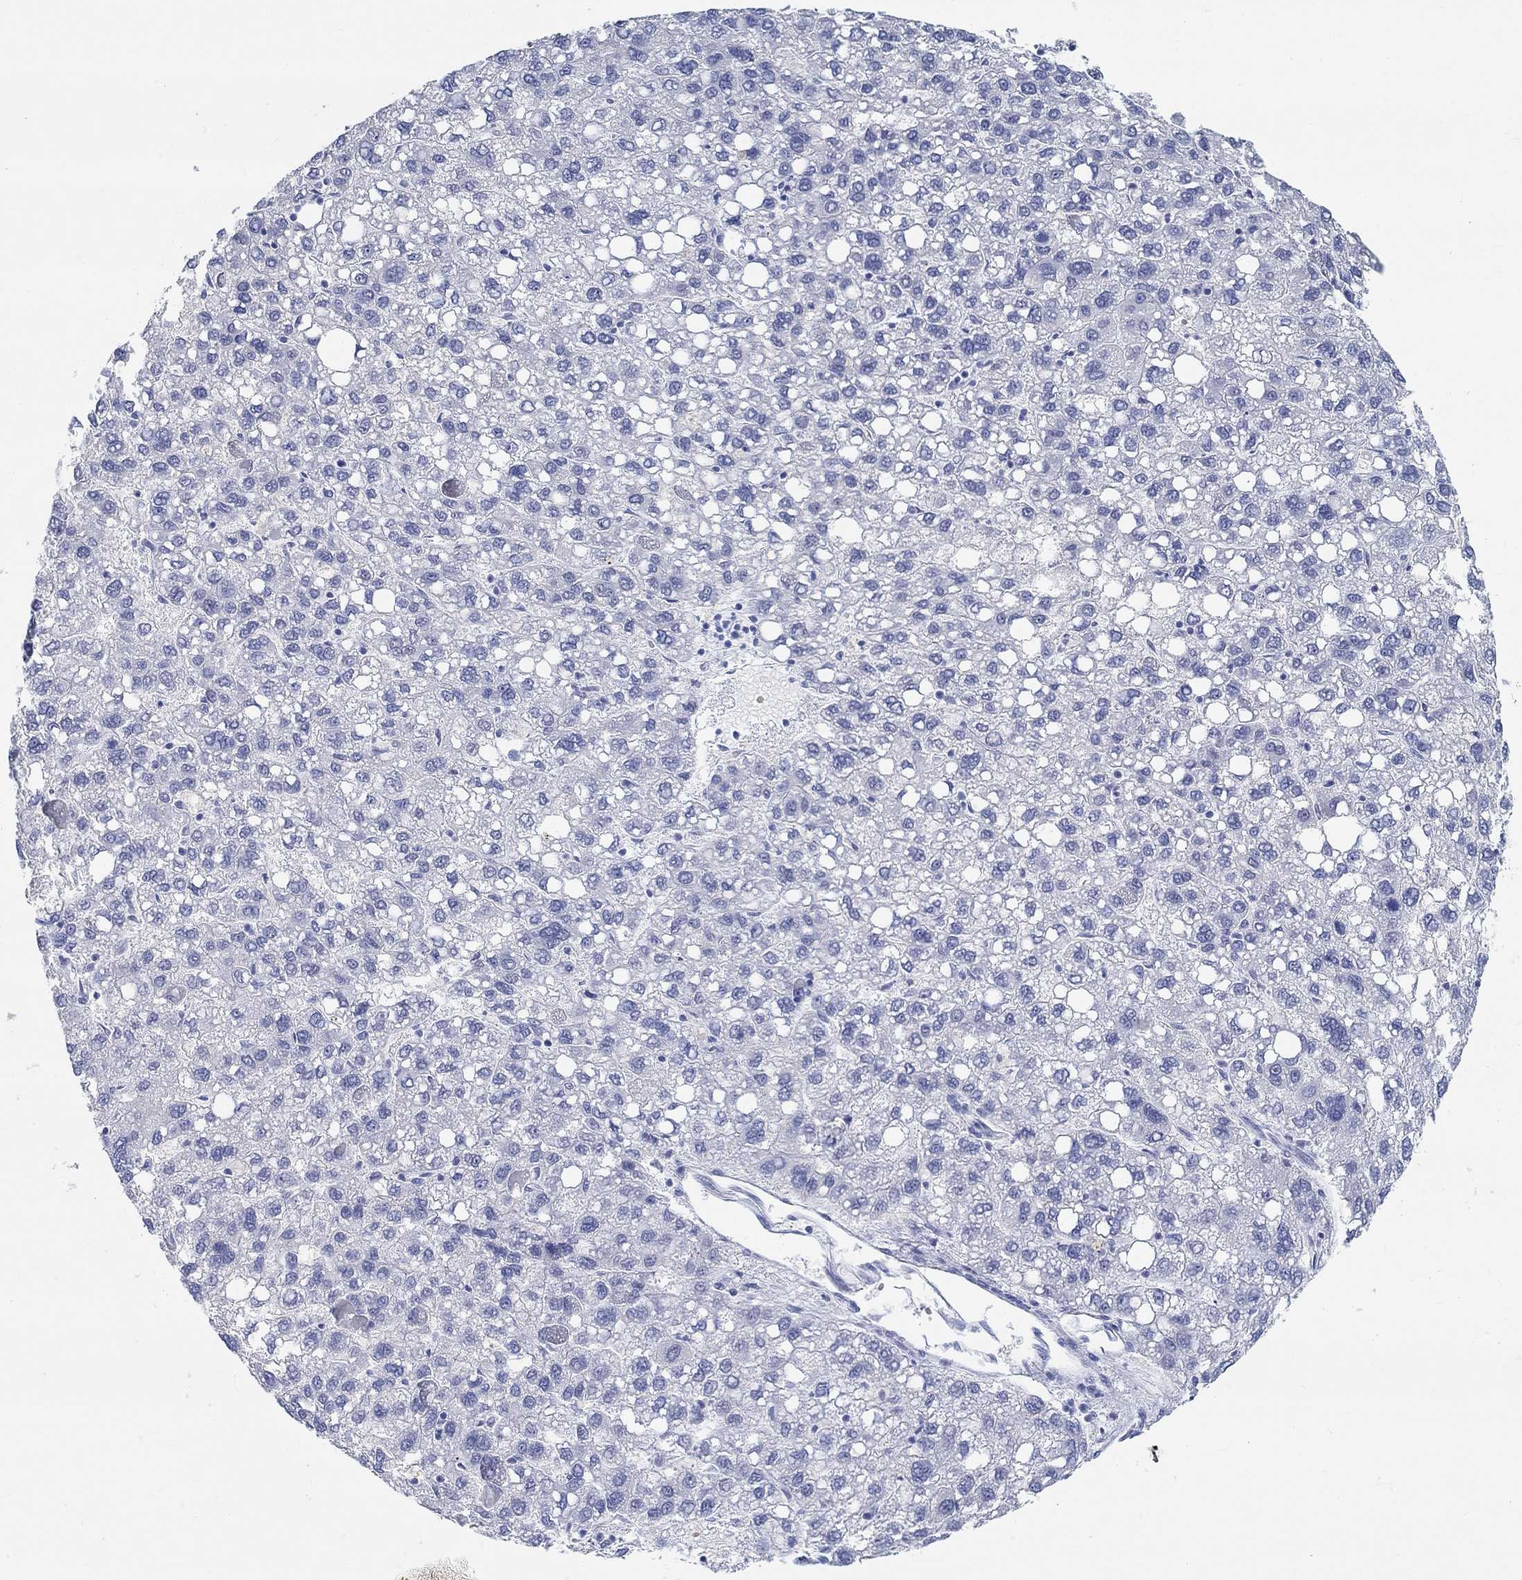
{"staining": {"intensity": "negative", "quantity": "none", "location": "none"}, "tissue": "liver cancer", "cell_type": "Tumor cells", "image_type": "cancer", "snomed": [{"axis": "morphology", "description": "Carcinoma, Hepatocellular, NOS"}, {"axis": "topography", "description": "Liver"}], "caption": "The photomicrograph exhibits no staining of tumor cells in liver cancer.", "gene": "GRIA3", "patient": {"sex": "female", "age": 82}}